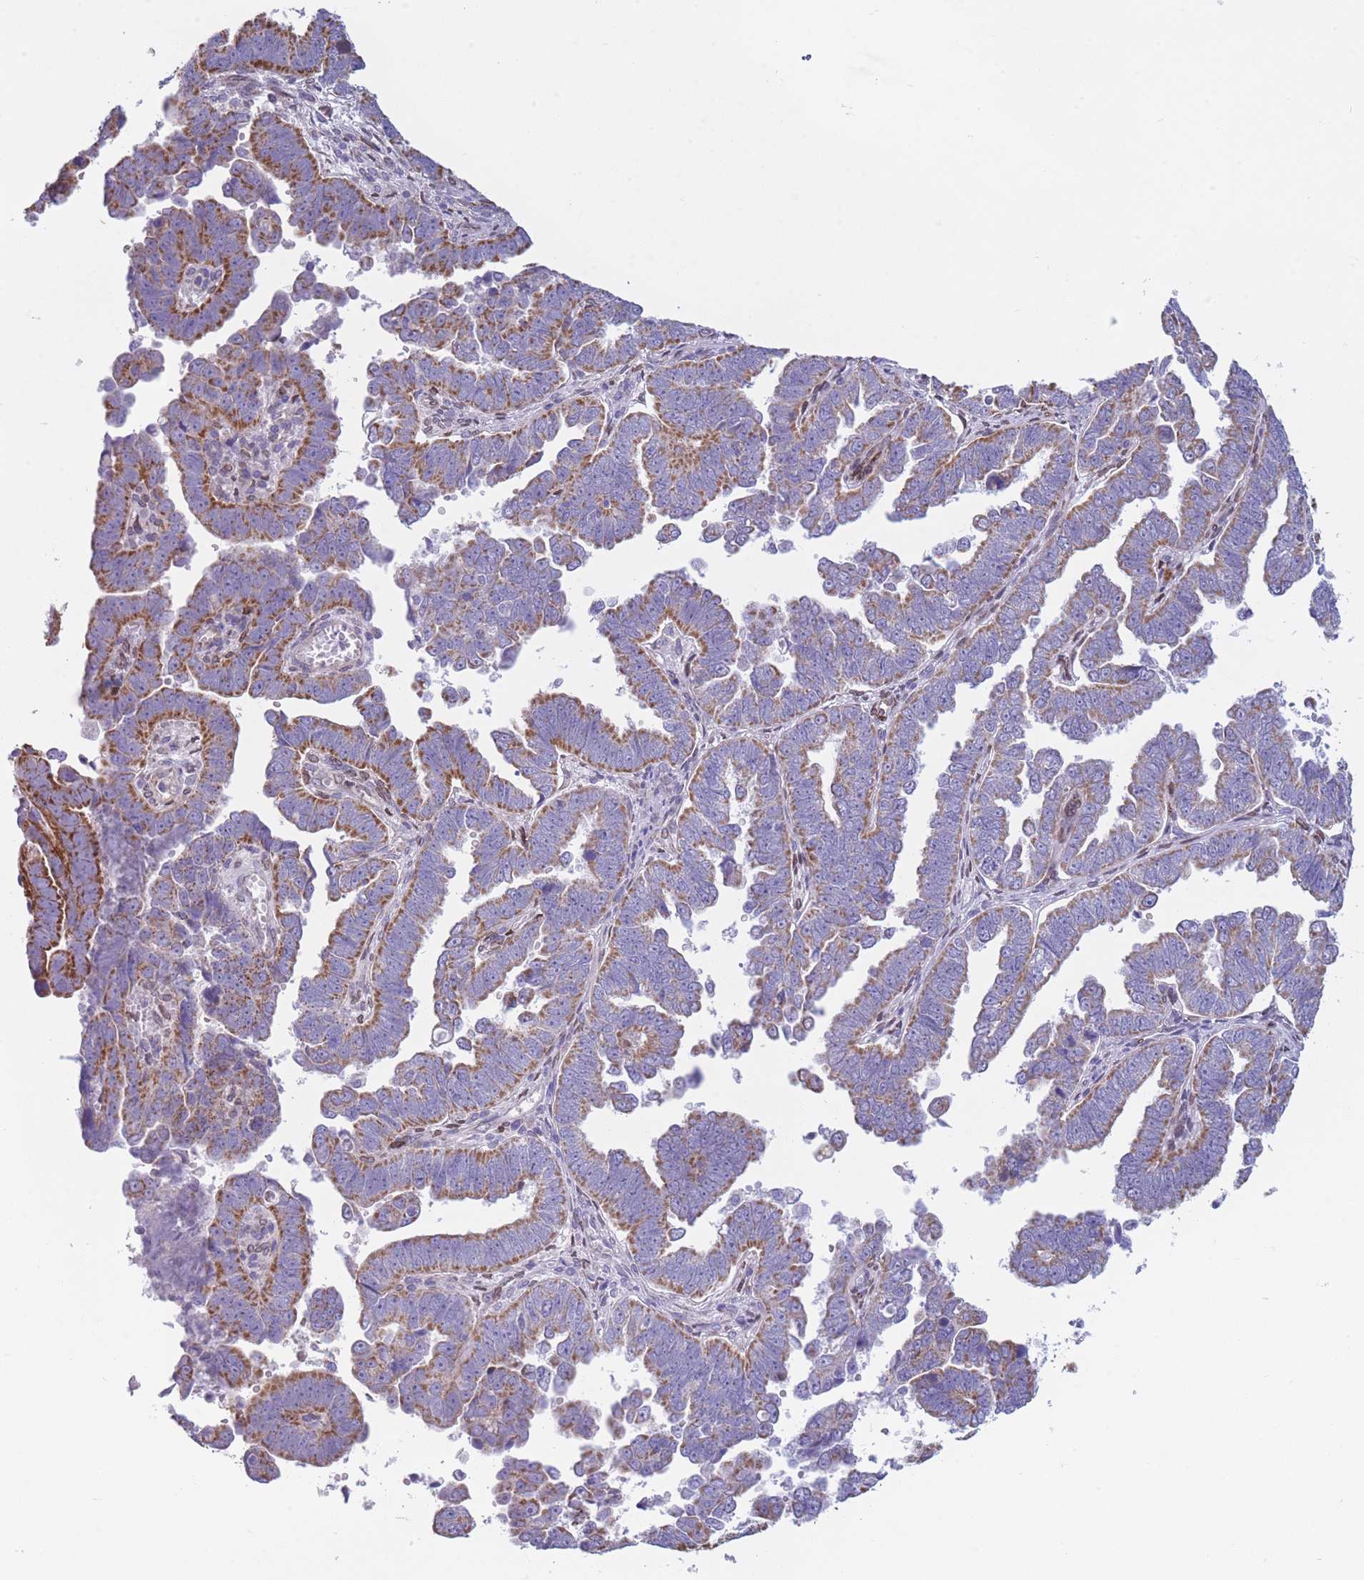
{"staining": {"intensity": "moderate", "quantity": ">75%", "location": "cytoplasmic/membranous"}, "tissue": "endometrial cancer", "cell_type": "Tumor cells", "image_type": "cancer", "snomed": [{"axis": "morphology", "description": "Adenocarcinoma, NOS"}, {"axis": "topography", "description": "Endometrium"}], "caption": "There is medium levels of moderate cytoplasmic/membranous expression in tumor cells of endometrial cancer (adenocarcinoma), as demonstrated by immunohistochemical staining (brown color).", "gene": "PDHA1", "patient": {"sex": "female", "age": 75}}